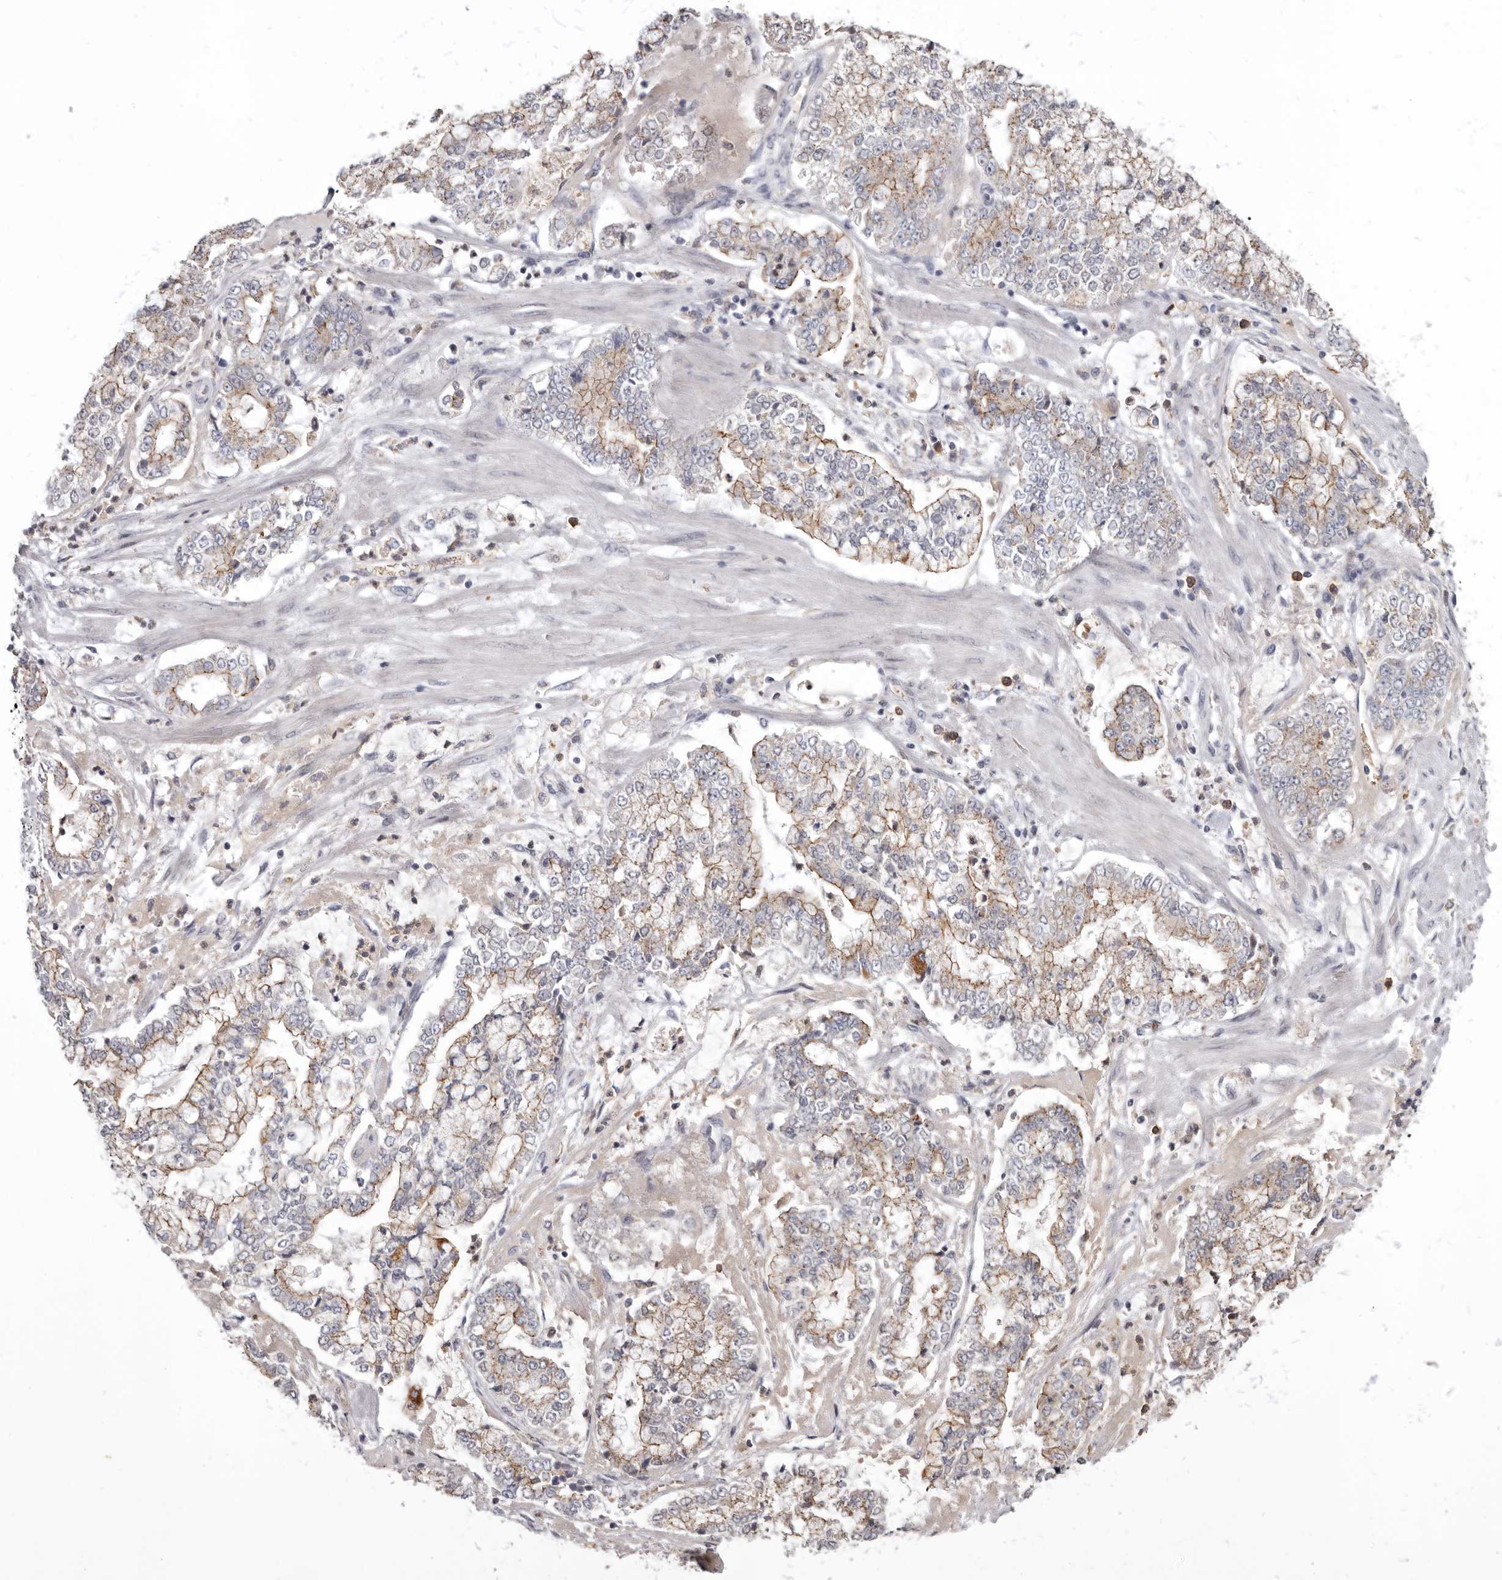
{"staining": {"intensity": "moderate", "quantity": ">75%", "location": "cytoplasmic/membranous"}, "tissue": "stomach cancer", "cell_type": "Tumor cells", "image_type": "cancer", "snomed": [{"axis": "morphology", "description": "Adenocarcinoma, NOS"}, {"axis": "topography", "description": "Stomach"}], "caption": "Human stomach cancer (adenocarcinoma) stained for a protein (brown) demonstrates moderate cytoplasmic/membranous positive staining in about >75% of tumor cells.", "gene": "CGN", "patient": {"sex": "male", "age": 76}}